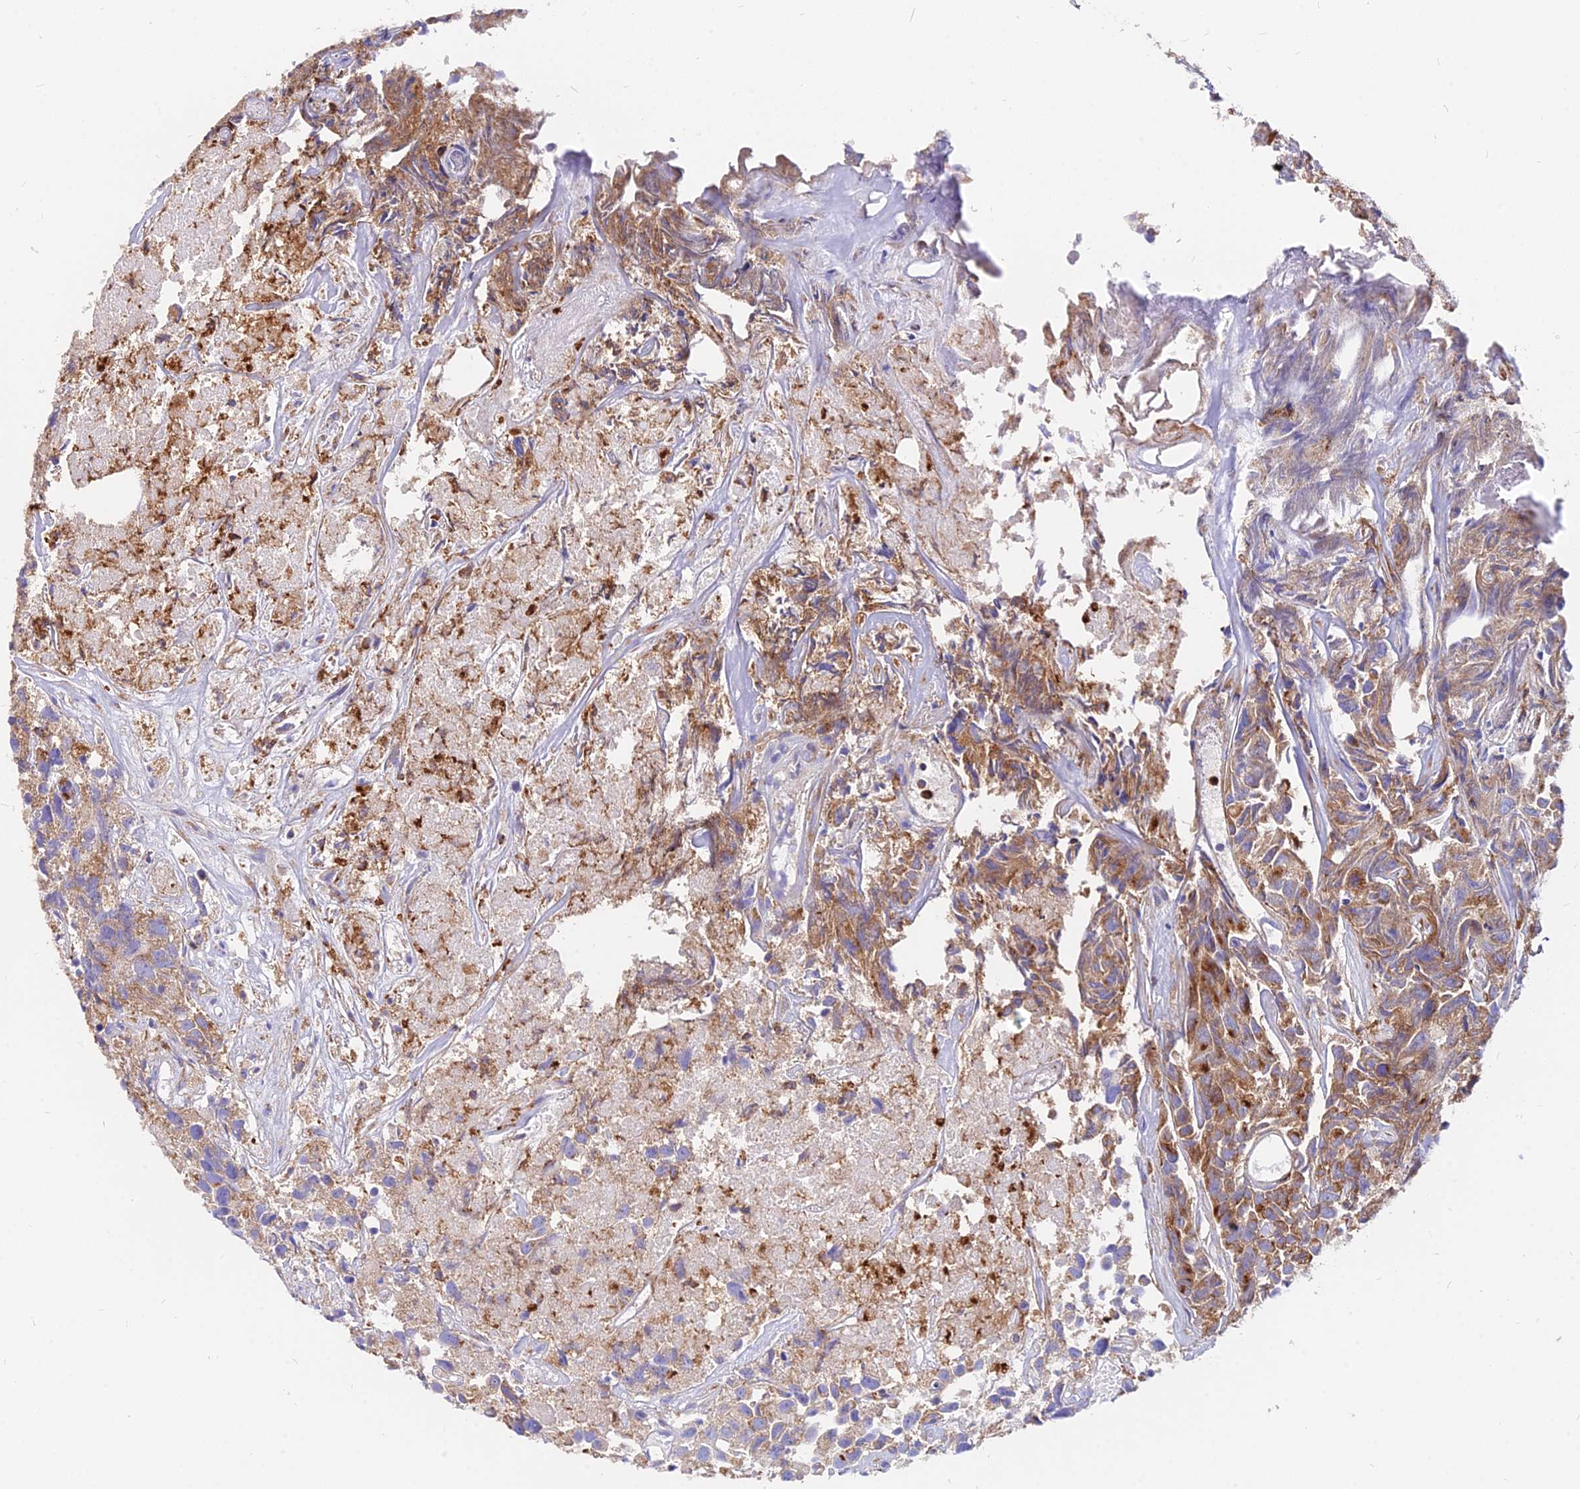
{"staining": {"intensity": "moderate", "quantity": ">75%", "location": "cytoplasmic/membranous"}, "tissue": "urothelial cancer", "cell_type": "Tumor cells", "image_type": "cancer", "snomed": [{"axis": "morphology", "description": "Urothelial carcinoma, High grade"}, {"axis": "topography", "description": "Urinary bladder"}], "caption": "A high-resolution micrograph shows immunohistochemistry staining of urothelial carcinoma (high-grade), which reveals moderate cytoplasmic/membranous staining in about >75% of tumor cells. (brown staining indicates protein expression, while blue staining denotes nuclei).", "gene": "AGTRAP", "patient": {"sex": "female", "age": 75}}